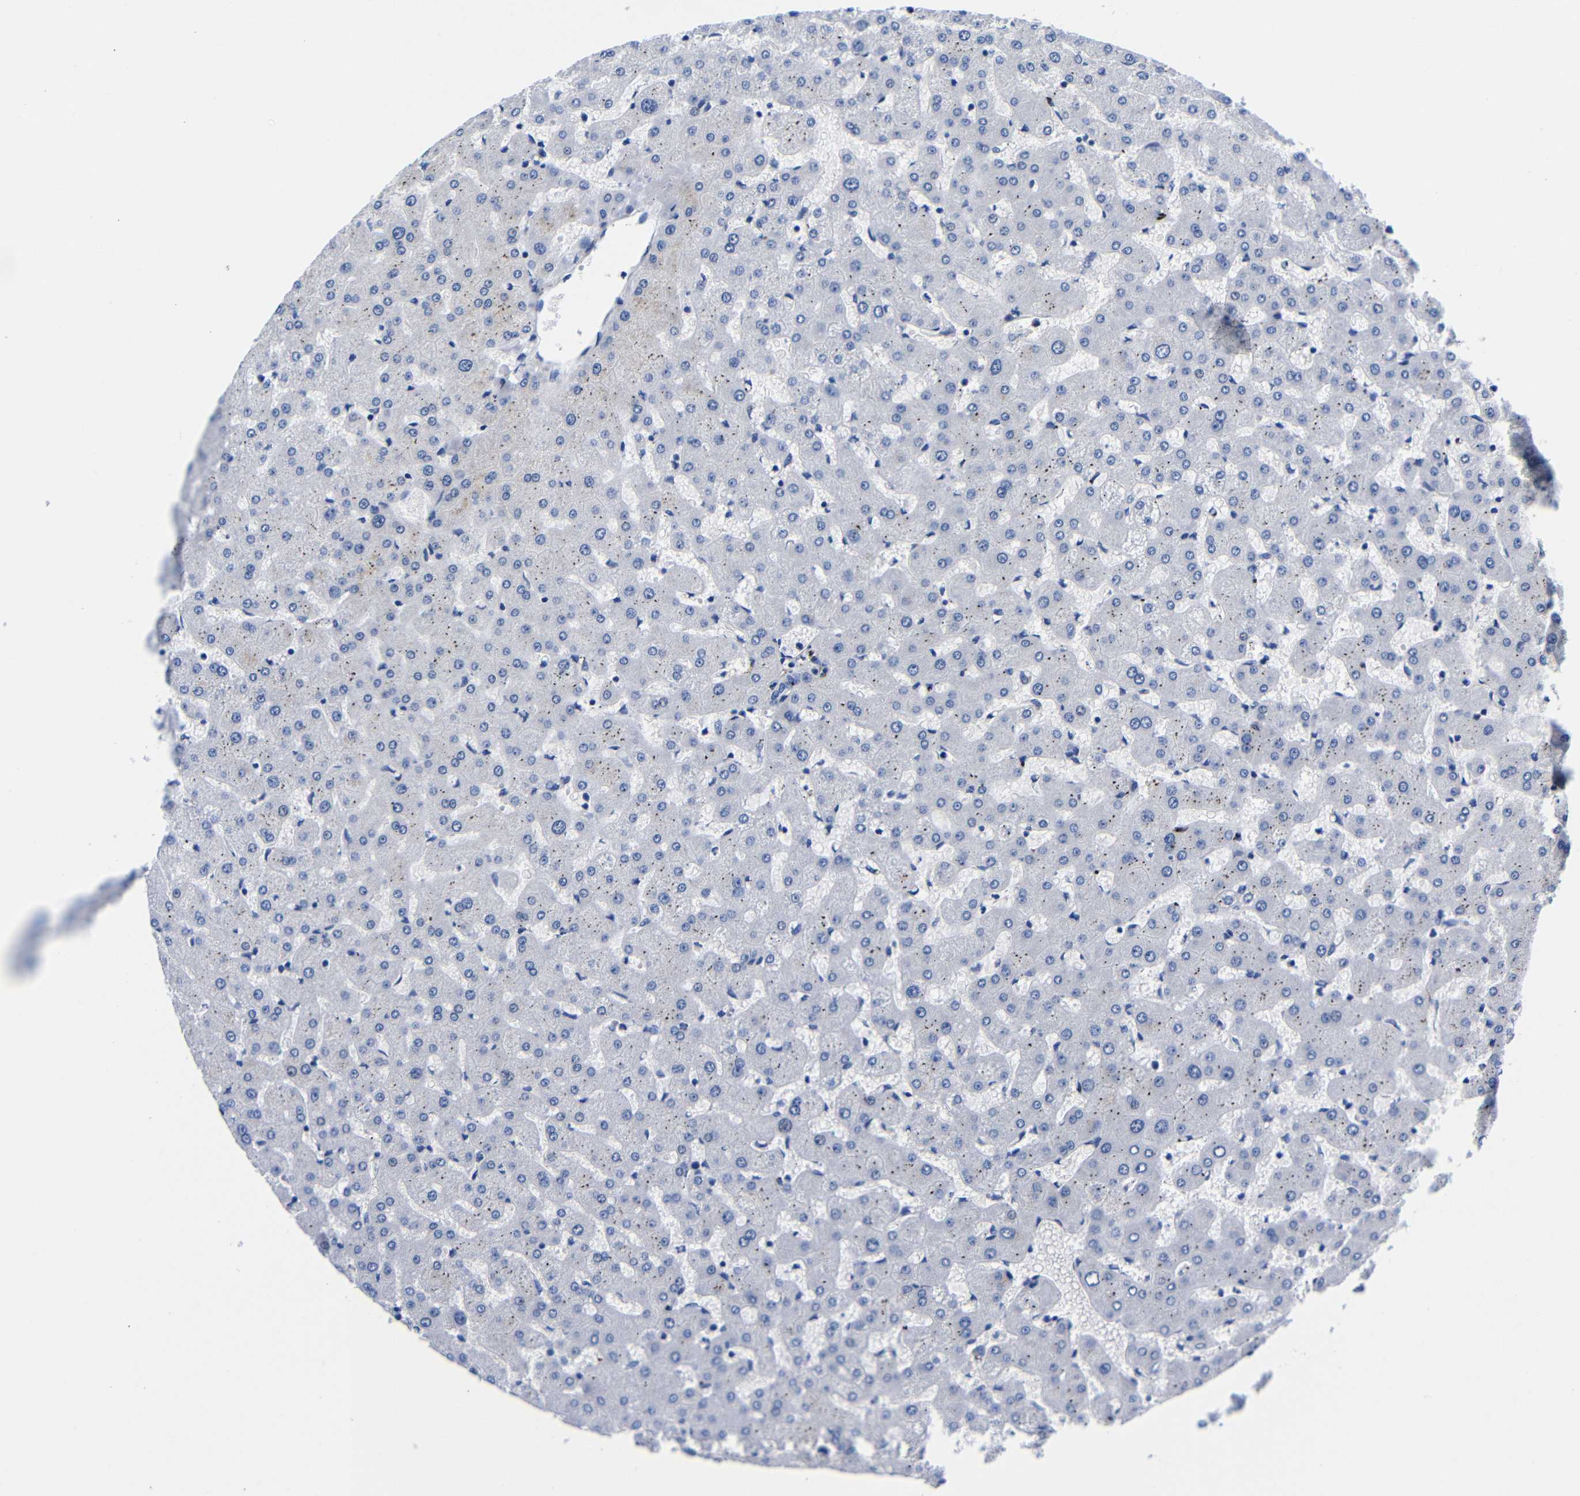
{"staining": {"intensity": "negative", "quantity": "none", "location": "none"}, "tissue": "liver", "cell_type": "Cholangiocytes", "image_type": "normal", "snomed": [{"axis": "morphology", "description": "Normal tissue, NOS"}, {"axis": "topography", "description": "Liver"}], "caption": "Immunohistochemistry (IHC) micrograph of unremarkable liver: human liver stained with DAB (3,3'-diaminobenzidine) exhibits no significant protein staining in cholangiocytes. (DAB (3,3'-diaminobenzidine) immunohistochemistry visualized using brightfield microscopy, high magnification).", "gene": "LRIG1", "patient": {"sex": "female", "age": 63}}